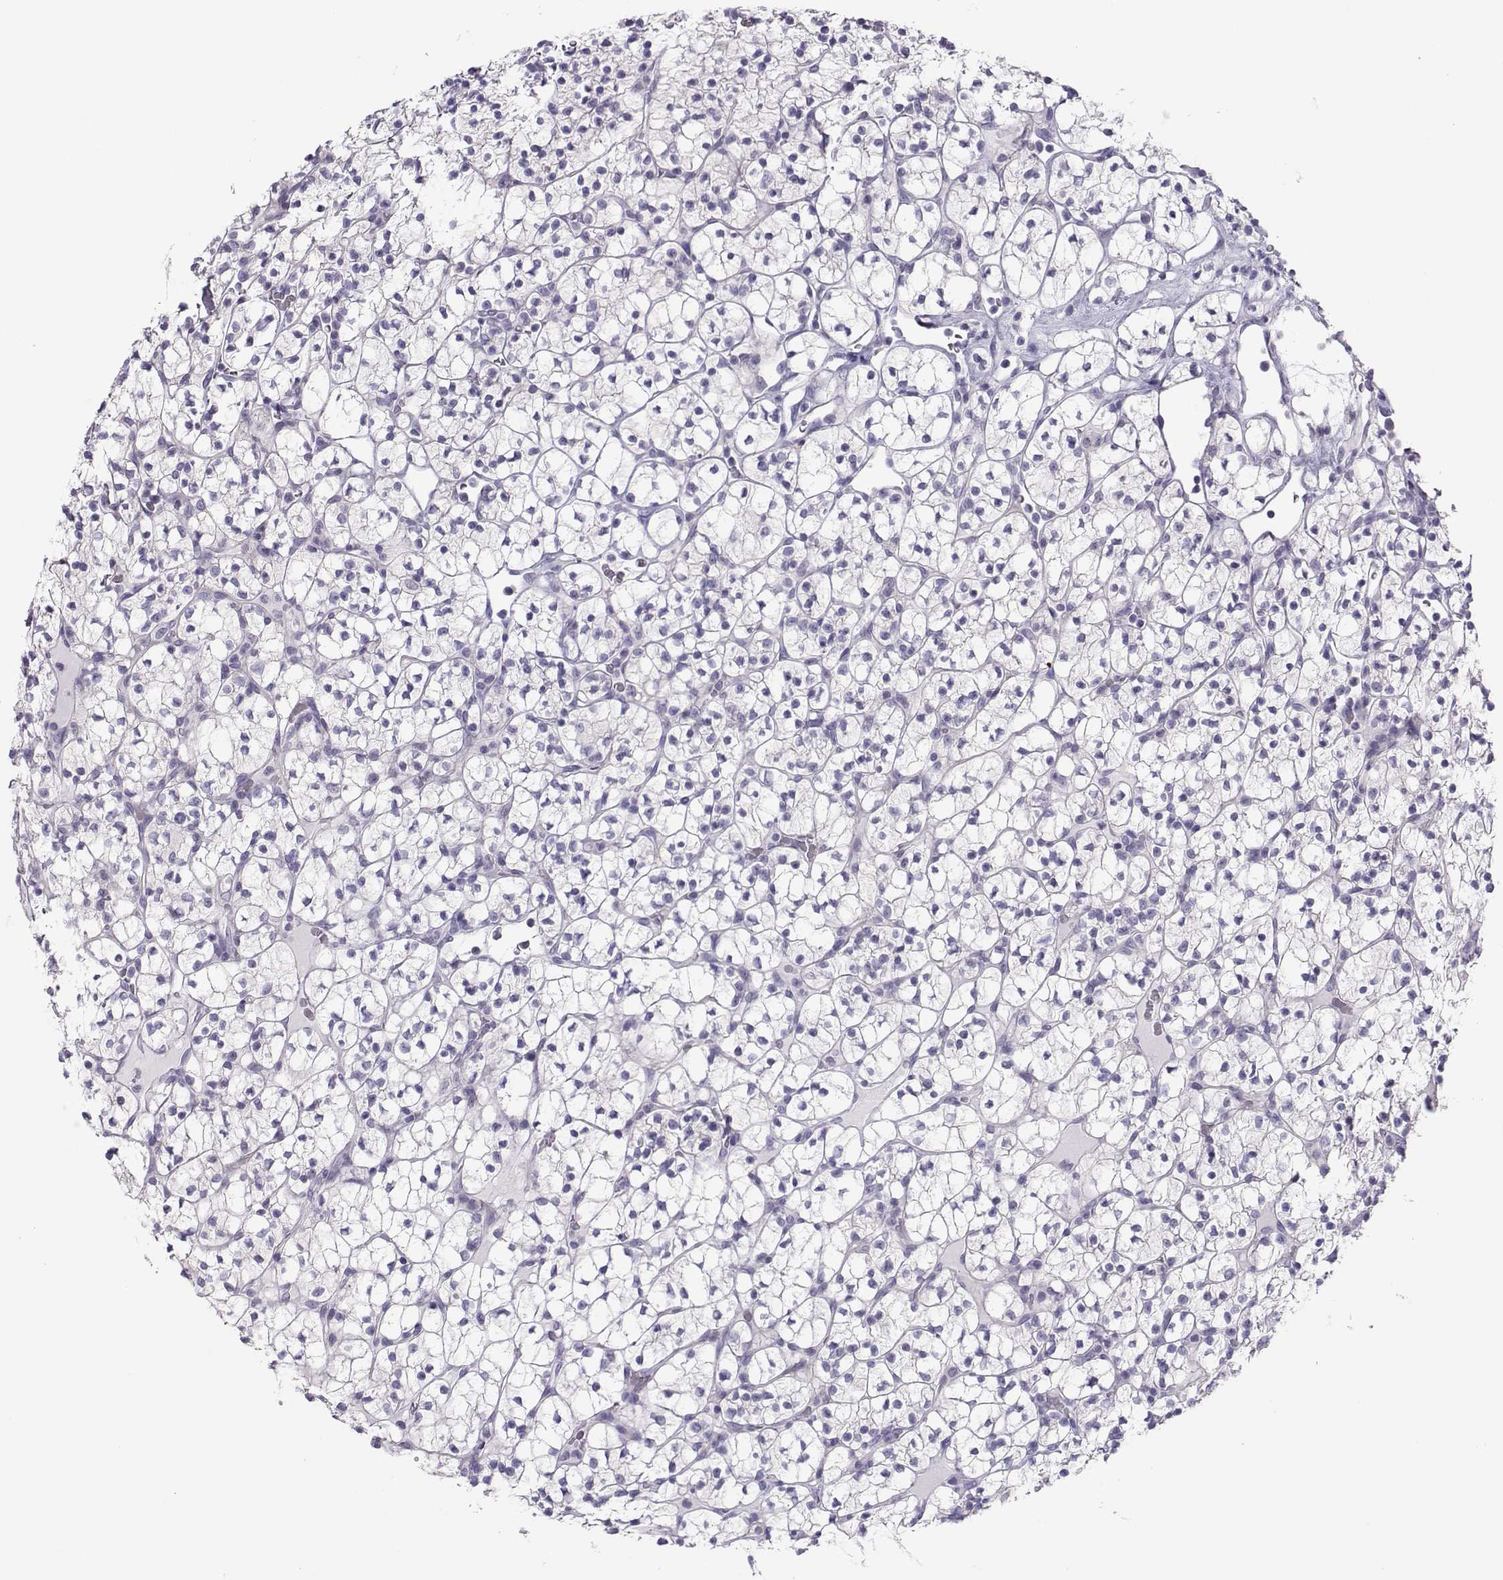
{"staining": {"intensity": "negative", "quantity": "none", "location": "none"}, "tissue": "renal cancer", "cell_type": "Tumor cells", "image_type": "cancer", "snomed": [{"axis": "morphology", "description": "Adenocarcinoma, NOS"}, {"axis": "topography", "description": "Kidney"}], "caption": "High magnification brightfield microscopy of renal cancer (adenocarcinoma) stained with DAB (3,3'-diaminobenzidine) (brown) and counterstained with hematoxylin (blue): tumor cells show no significant staining.", "gene": "TRPM7", "patient": {"sex": "female", "age": 89}}